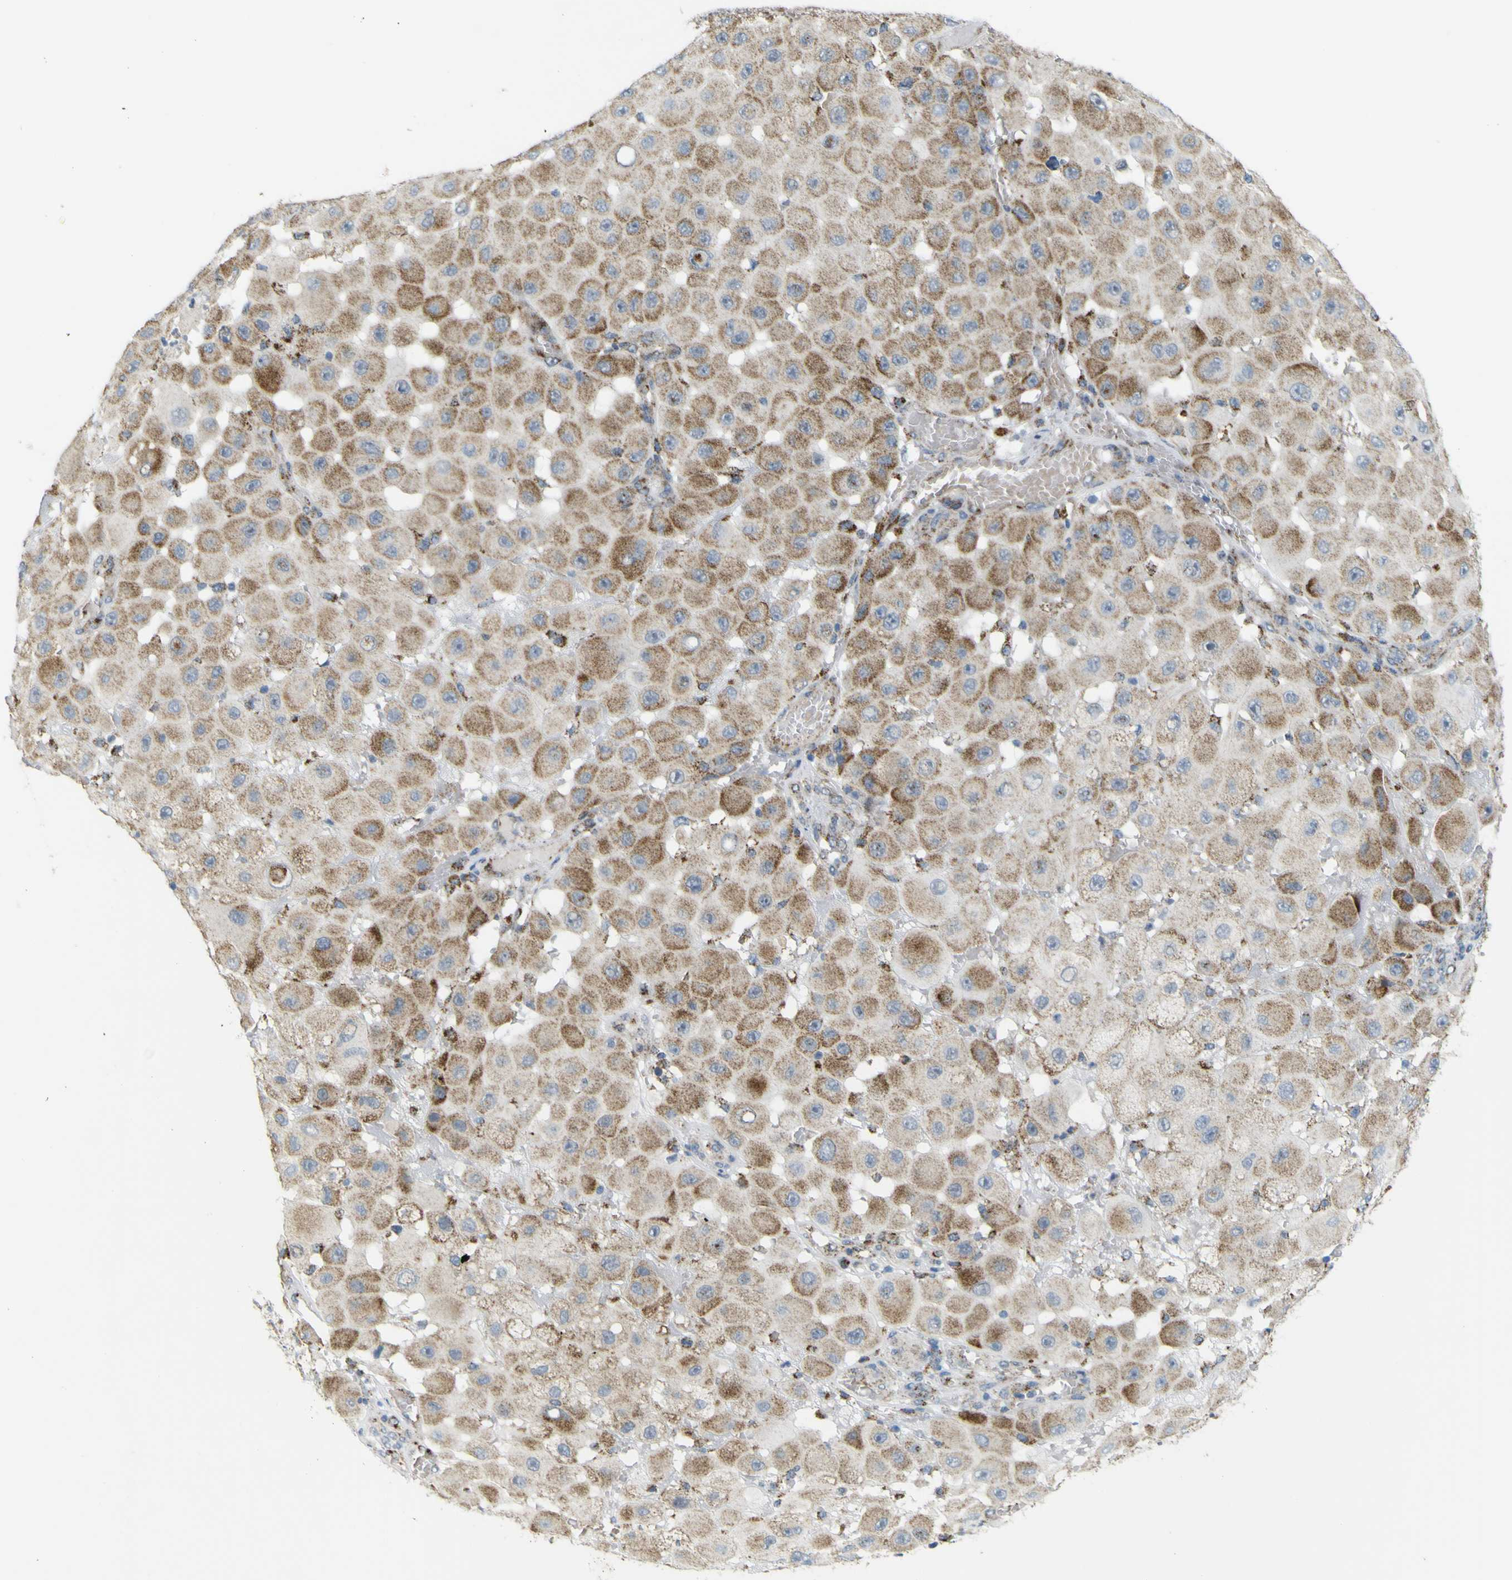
{"staining": {"intensity": "weak", "quantity": ">75%", "location": "cytoplasmic/membranous"}, "tissue": "melanoma", "cell_type": "Tumor cells", "image_type": "cancer", "snomed": [{"axis": "morphology", "description": "Malignant melanoma, NOS"}, {"axis": "topography", "description": "Skin"}], "caption": "Immunohistochemistry (IHC) photomicrograph of neoplastic tissue: human melanoma stained using IHC shows low levels of weak protein expression localized specifically in the cytoplasmic/membranous of tumor cells, appearing as a cytoplasmic/membranous brown color.", "gene": "ACBD5", "patient": {"sex": "female", "age": 81}}